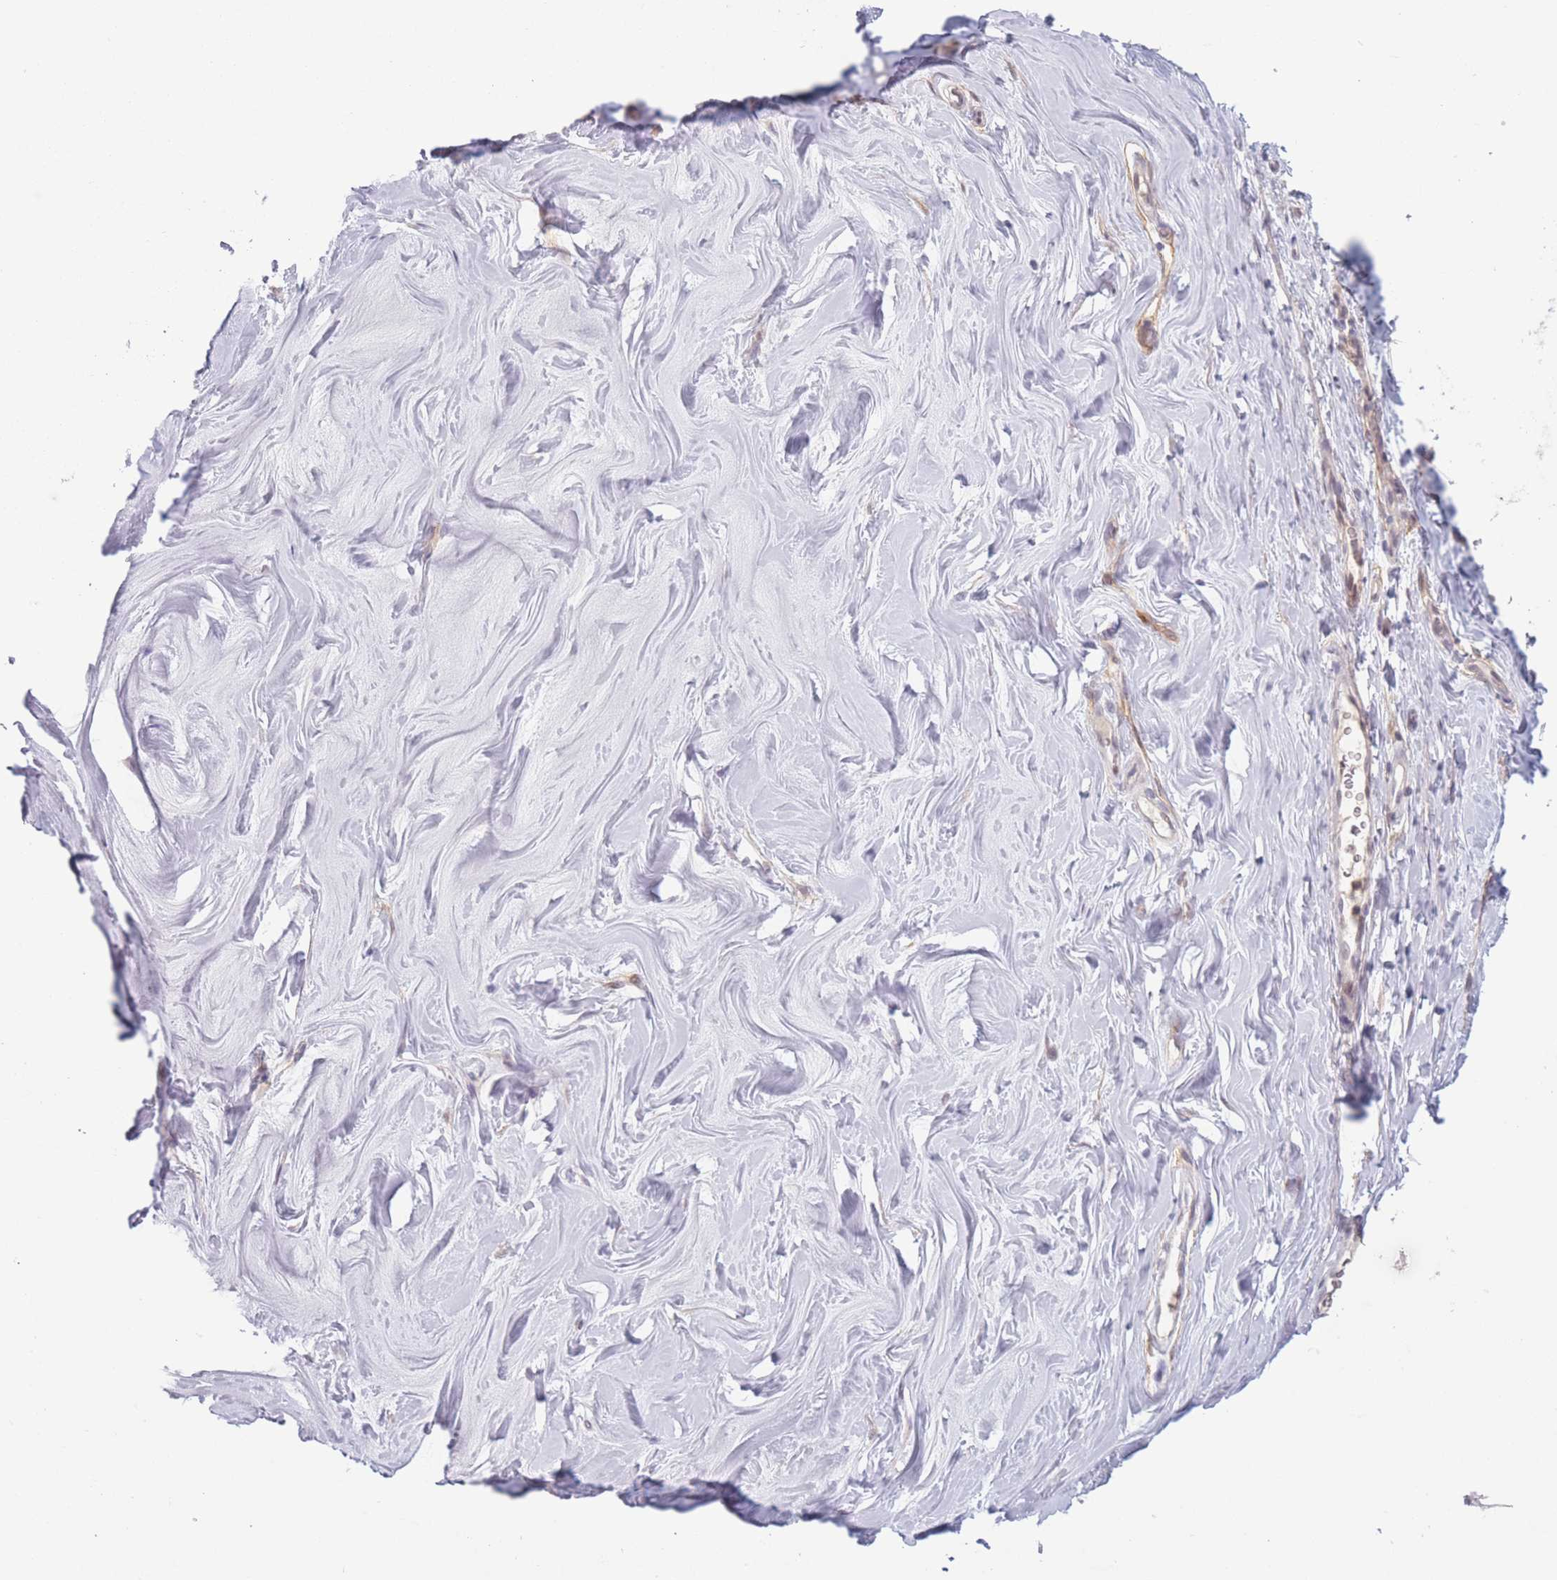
{"staining": {"intensity": "negative", "quantity": "none", "location": "none"}, "tissue": "soft tissue", "cell_type": "Fibroblasts", "image_type": "normal", "snomed": [{"axis": "morphology", "description": "Normal tissue, NOS"}, {"axis": "topography", "description": "Breast"}], "caption": "Immunohistochemistry (IHC) image of unremarkable soft tissue: human soft tissue stained with DAB displays no significant protein positivity in fibroblasts. (Stains: DAB immunohistochemistry with hematoxylin counter stain, Microscopy: brightfield microscopy at high magnification).", "gene": "ENSG00000267179", "patient": {"sex": "female", "age": 26}}